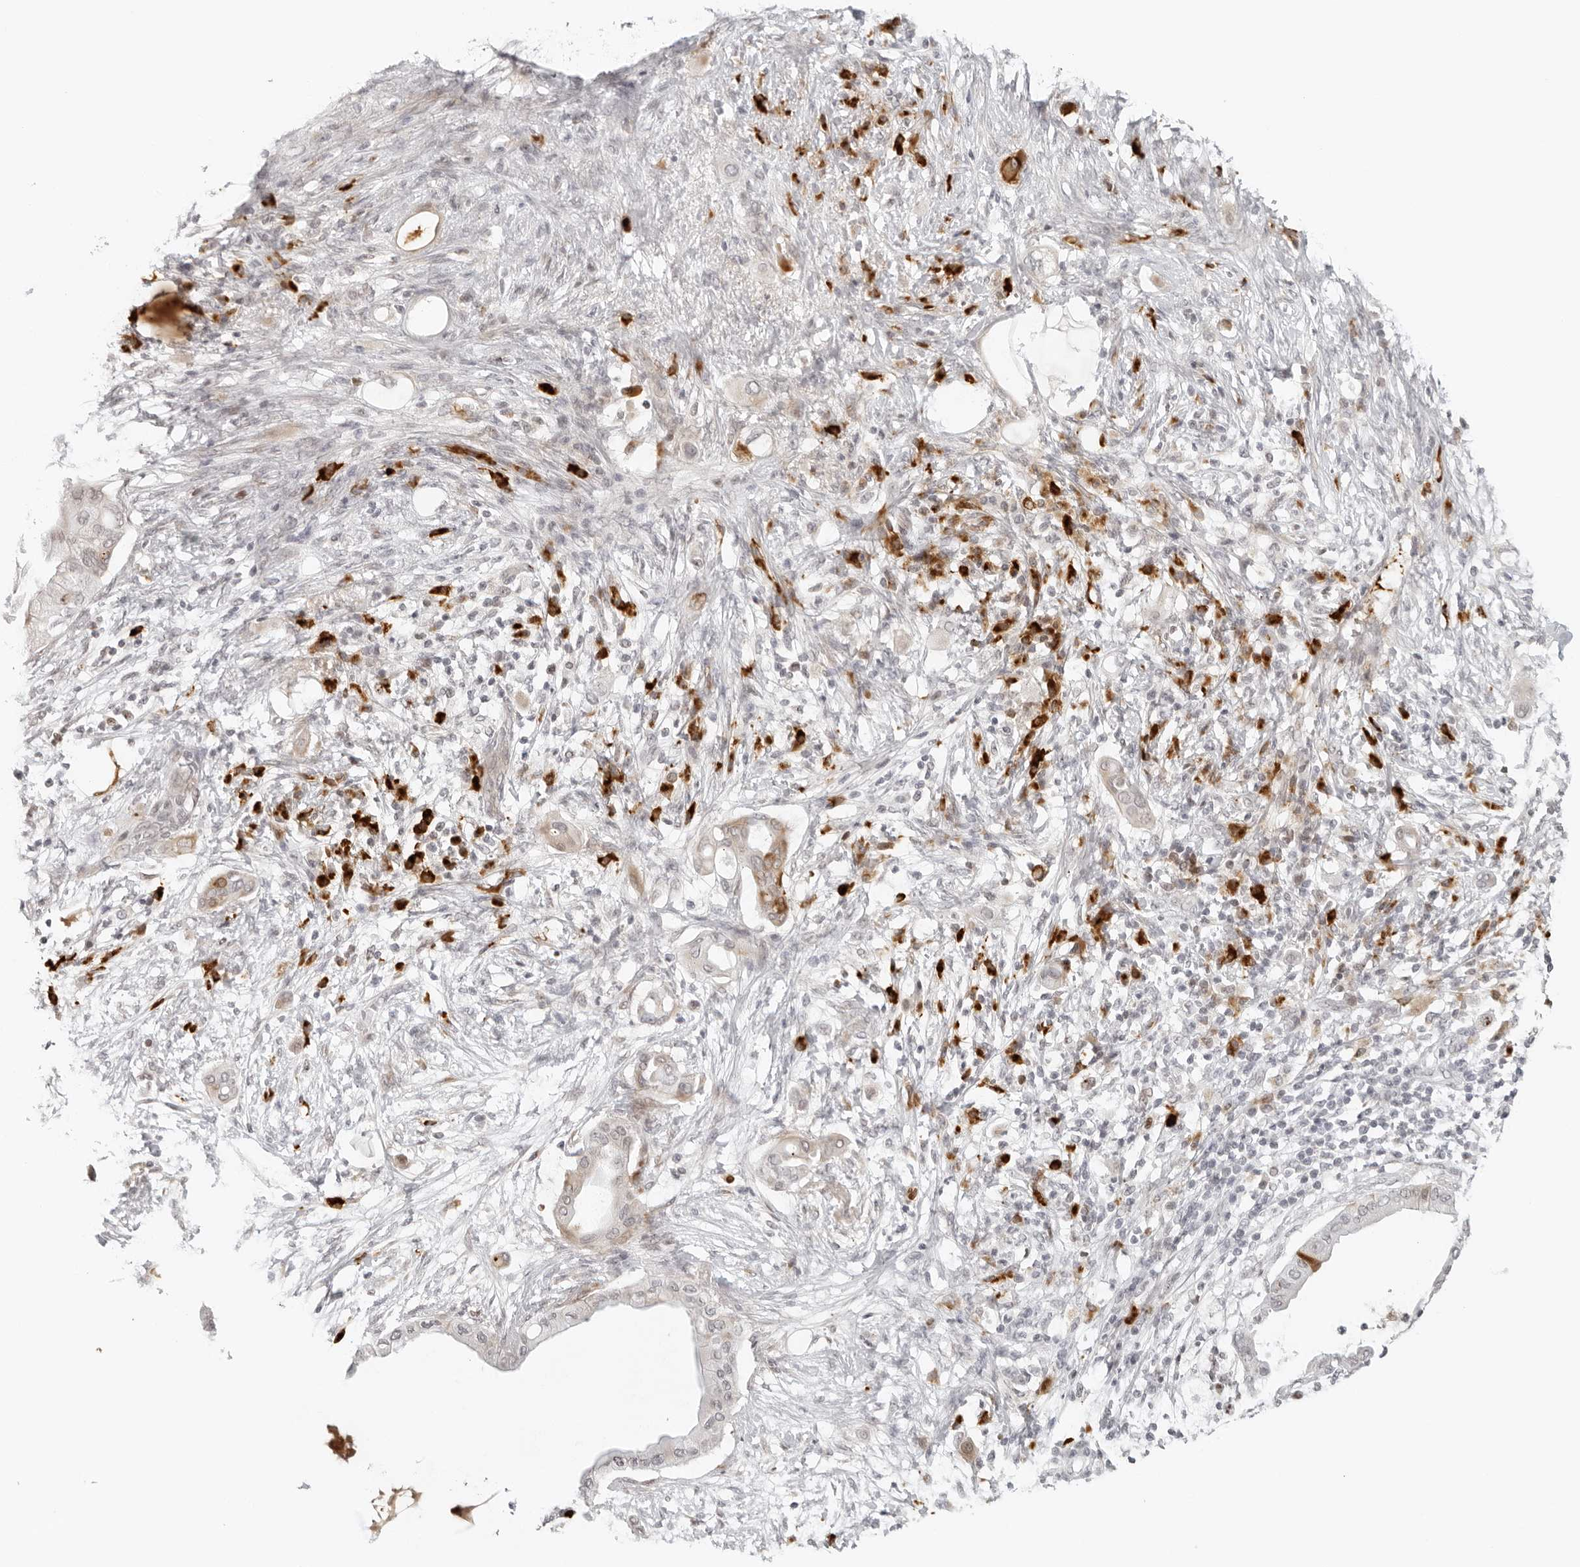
{"staining": {"intensity": "weak", "quantity": "25%-75%", "location": "cytoplasmic/membranous"}, "tissue": "pancreatic cancer", "cell_type": "Tumor cells", "image_type": "cancer", "snomed": [{"axis": "morphology", "description": "Adenocarcinoma, NOS"}, {"axis": "morphology", "description": "Adenocarcinoma, metastatic, NOS"}, {"axis": "topography", "description": "Lymph node"}, {"axis": "topography", "description": "Pancreas"}, {"axis": "topography", "description": "Duodenum"}], "caption": "Human adenocarcinoma (pancreatic) stained for a protein (brown) demonstrates weak cytoplasmic/membranous positive expression in approximately 25%-75% of tumor cells.", "gene": "ZNF678", "patient": {"sex": "female", "age": 64}}